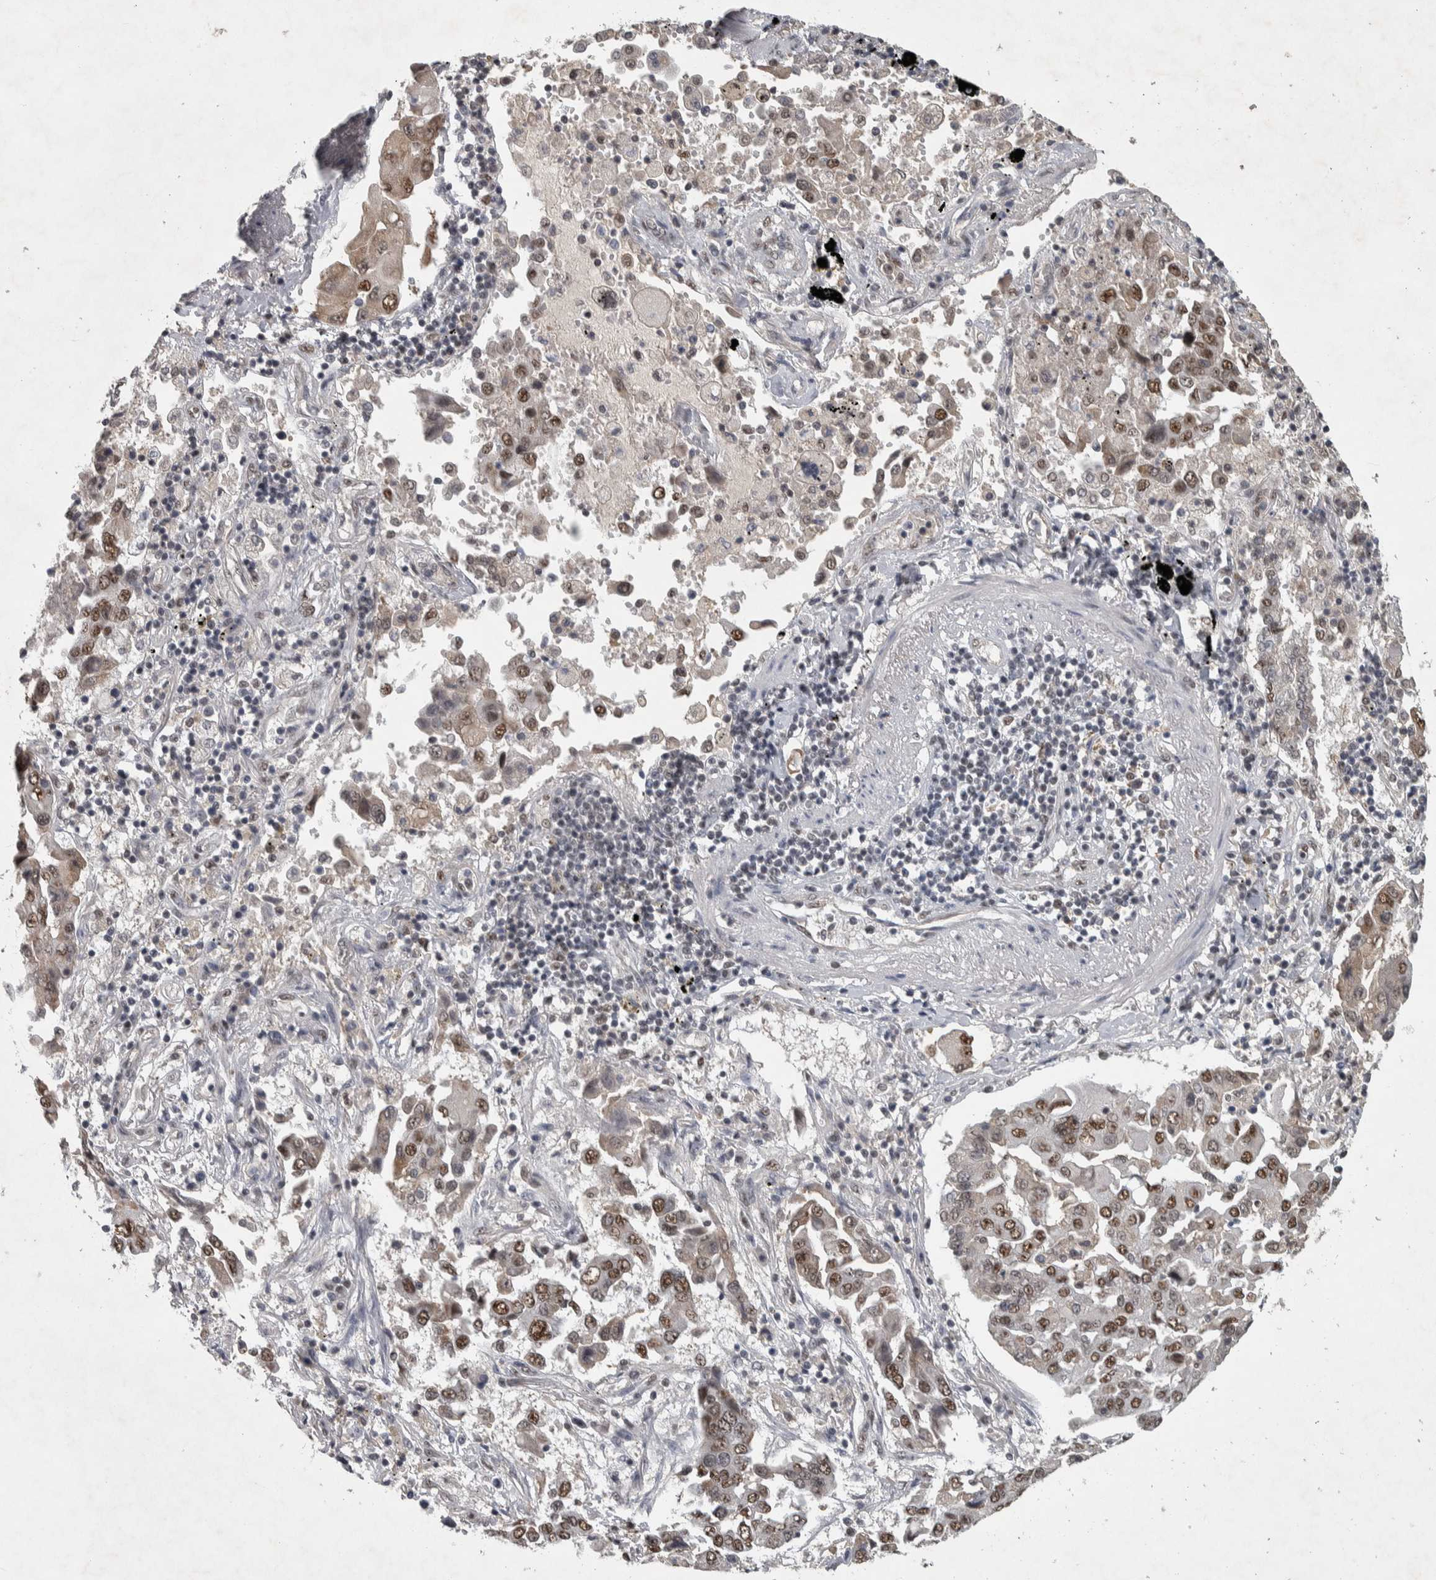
{"staining": {"intensity": "moderate", "quantity": ">75%", "location": "nuclear"}, "tissue": "lung cancer", "cell_type": "Tumor cells", "image_type": "cancer", "snomed": [{"axis": "morphology", "description": "Adenocarcinoma, NOS"}, {"axis": "topography", "description": "Lung"}], "caption": "Tumor cells exhibit medium levels of moderate nuclear expression in approximately >75% of cells in lung cancer.", "gene": "DDX42", "patient": {"sex": "female", "age": 65}}